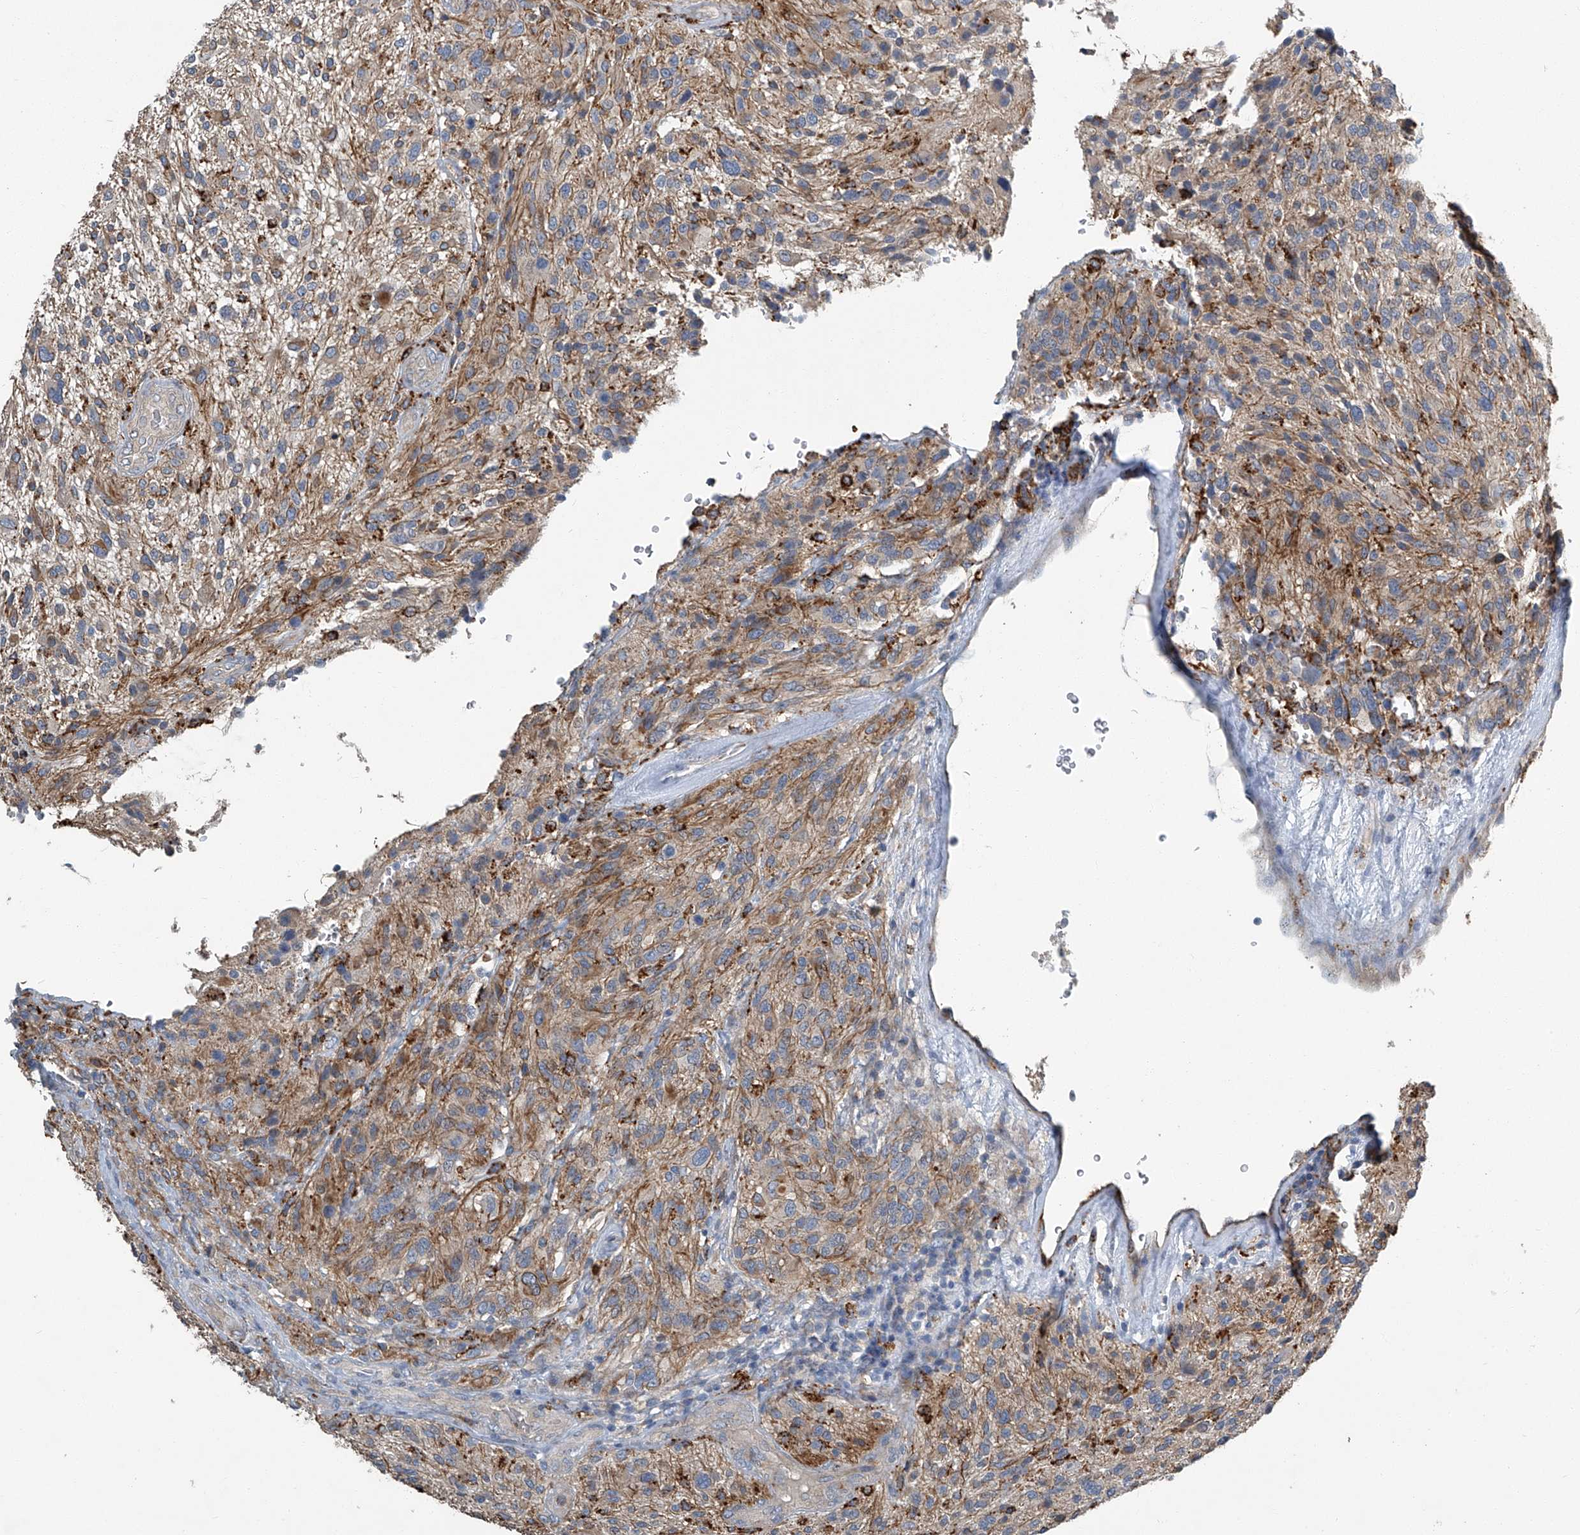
{"staining": {"intensity": "strong", "quantity": "<25%", "location": "cytoplasmic/membranous"}, "tissue": "glioma", "cell_type": "Tumor cells", "image_type": "cancer", "snomed": [{"axis": "morphology", "description": "Glioma, malignant, High grade"}, {"axis": "topography", "description": "Brain"}], "caption": "Immunohistochemistry staining of malignant glioma (high-grade), which exhibits medium levels of strong cytoplasmic/membranous expression in approximately <25% of tumor cells indicating strong cytoplasmic/membranous protein positivity. The staining was performed using DAB (3,3'-diaminobenzidine) (brown) for protein detection and nuclei were counterstained in hematoxylin (blue).", "gene": "FAM167A", "patient": {"sex": "male", "age": 47}}